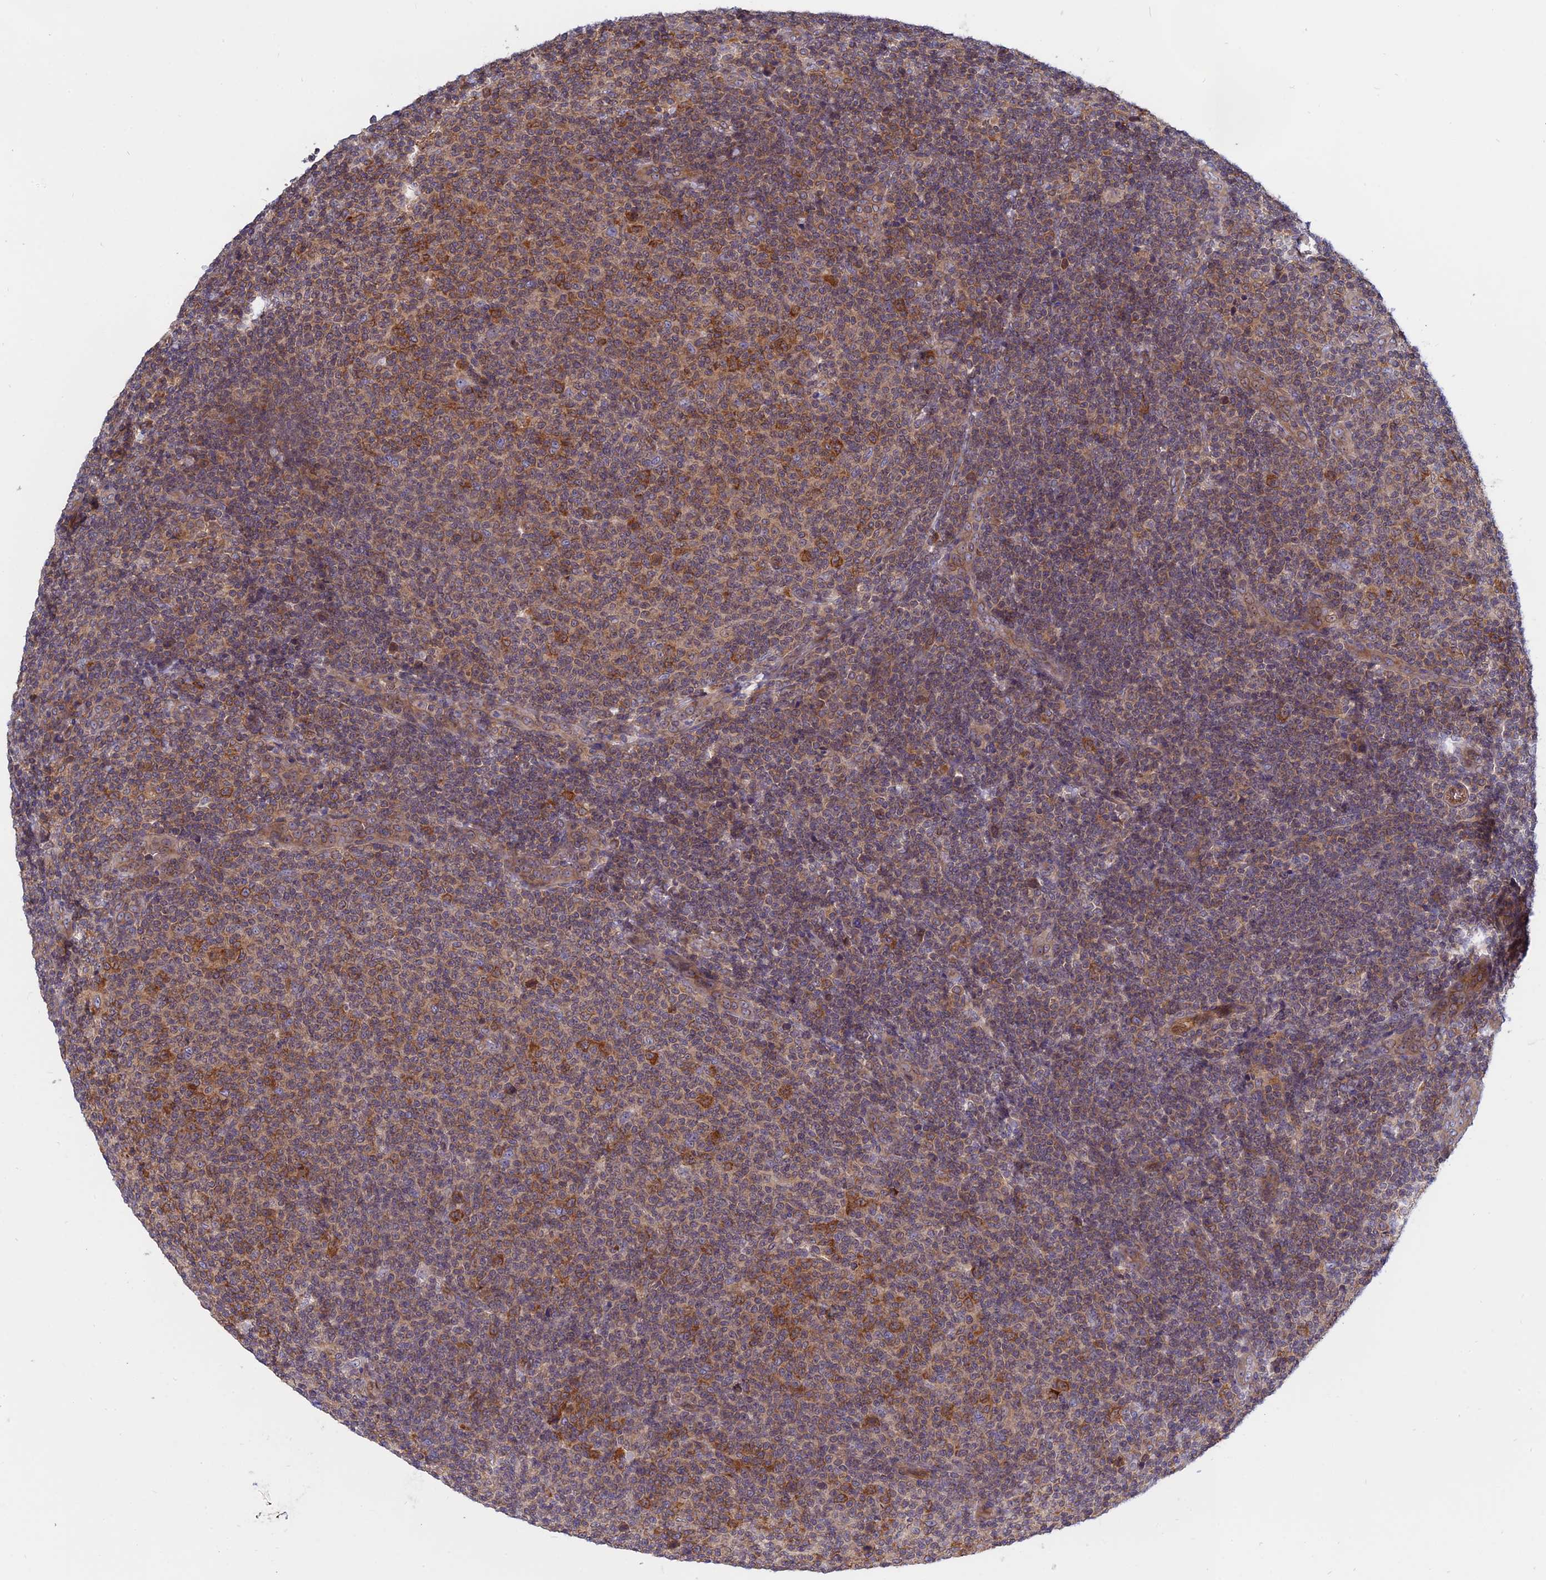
{"staining": {"intensity": "weak", "quantity": "25%-75%", "location": "cytoplasmic/membranous"}, "tissue": "lymphoma", "cell_type": "Tumor cells", "image_type": "cancer", "snomed": [{"axis": "morphology", "description": "Malignant lymphoma, non-Hodgkin's type, Low grade"}, {"axis": "topography", "description": "Lymph node"}], "caption": "A brown stain highlights weak cytoplasmic/membranous staining of a protein in malignant lymphoma, non-Hodgkin's type (low-grade) tumor cells.", "gene": "NAA10", "patient": {"sex": "male", "age": 66}}